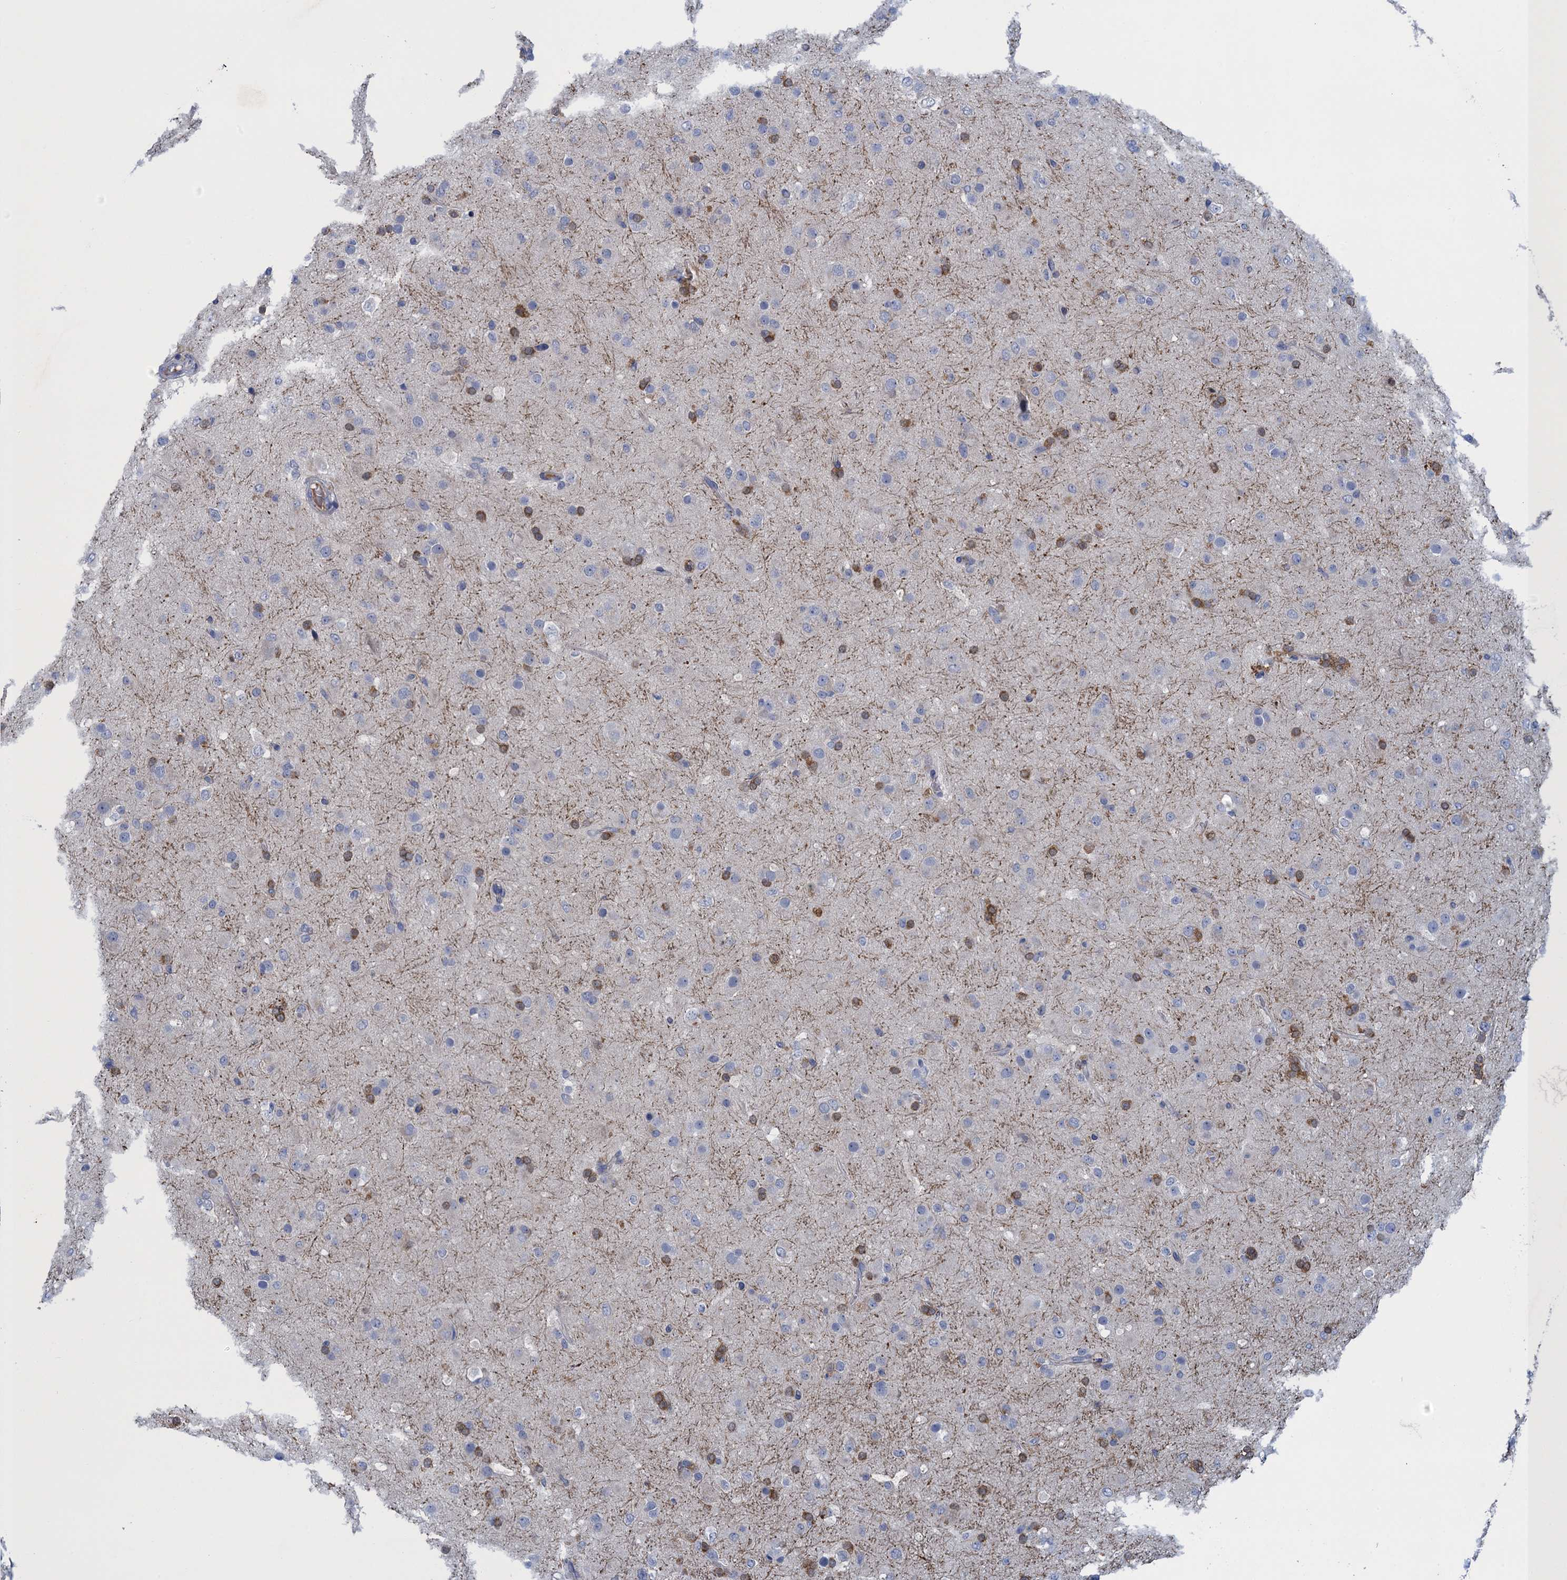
{"staining": {"intensity": "moderate", "quantity": "<25%", "location": "cytoplasmic/membranous"}, "tissue": "glioma", "cell_type": "Tumor cells", "image_type": "cancer", "snomed": [{"axis": "morphology", "description": "Glioma, malignant, Low grade"}, {"axis": "topography", "description": "Brain"}], "caption": "A micrograph of human malignant glioma (low-grade) stained for a protein reveals moderate cytoplasmic/membranous brown staining in tumor cells. Immunohistochemistry (ihc) stains the protein of interest in brown and the nuclei are stained blue.", "gene": "SCEL", "patient": {"sex": "male", "age": 65}}